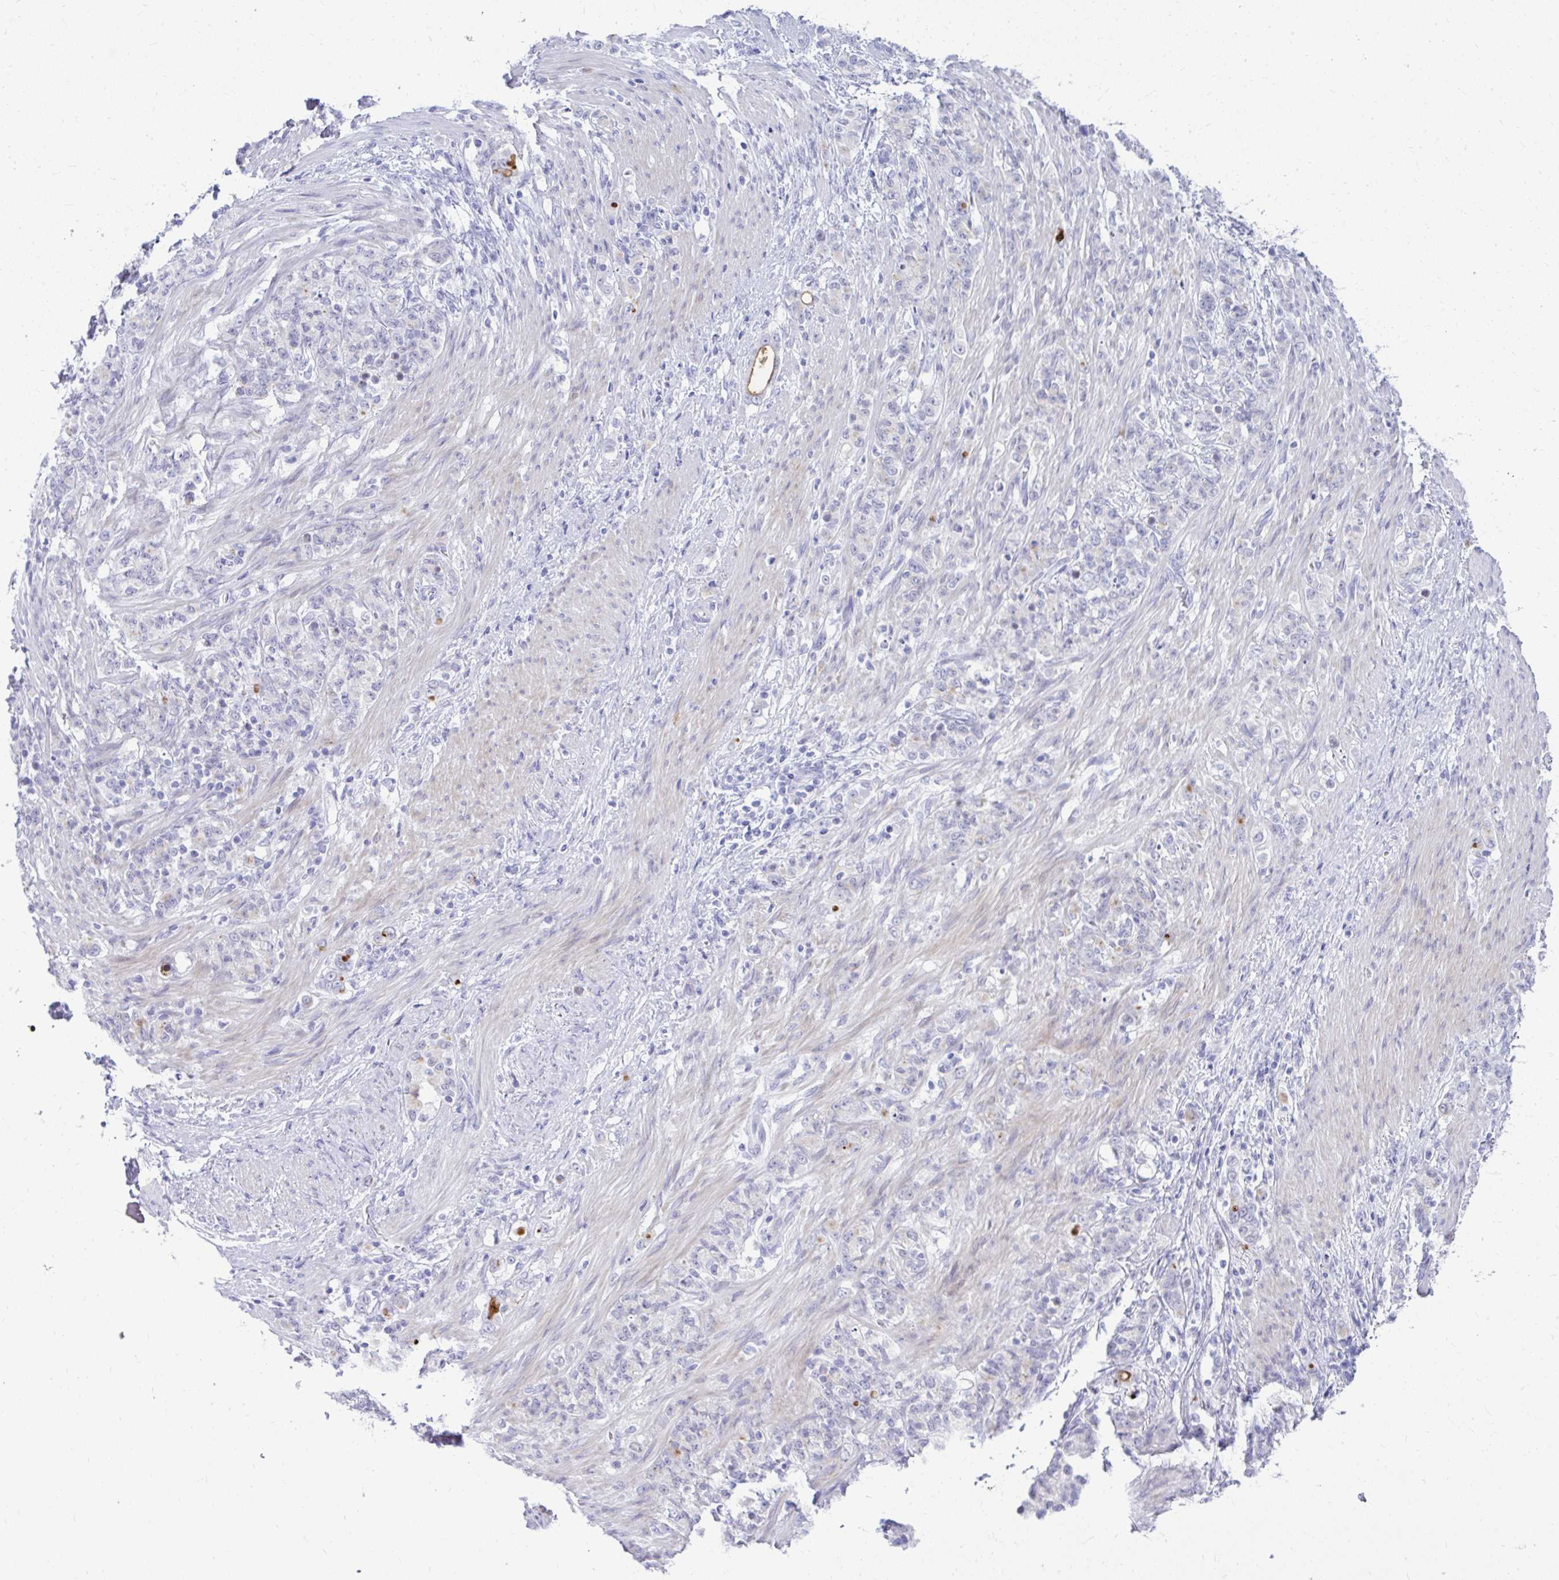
{"staining": {"intensity": "negative", "quantity": "none", "location": "none"}, "tissue": "stomach cancer", "cell_type": "Tumor cells", "image_type": "cancer", "snomed": [{"axis": "morphology", "description": "Adenocarcinoma, NOS"}, {"axis": "topography", "description": "Stomach"}], "caption": "The micrograph demonstrates no significant expression in tumor cells of stomach cancer (adenocarcinoma).", "gene": "OR5F1", "patient": {"sex": "female", "age": 79}}